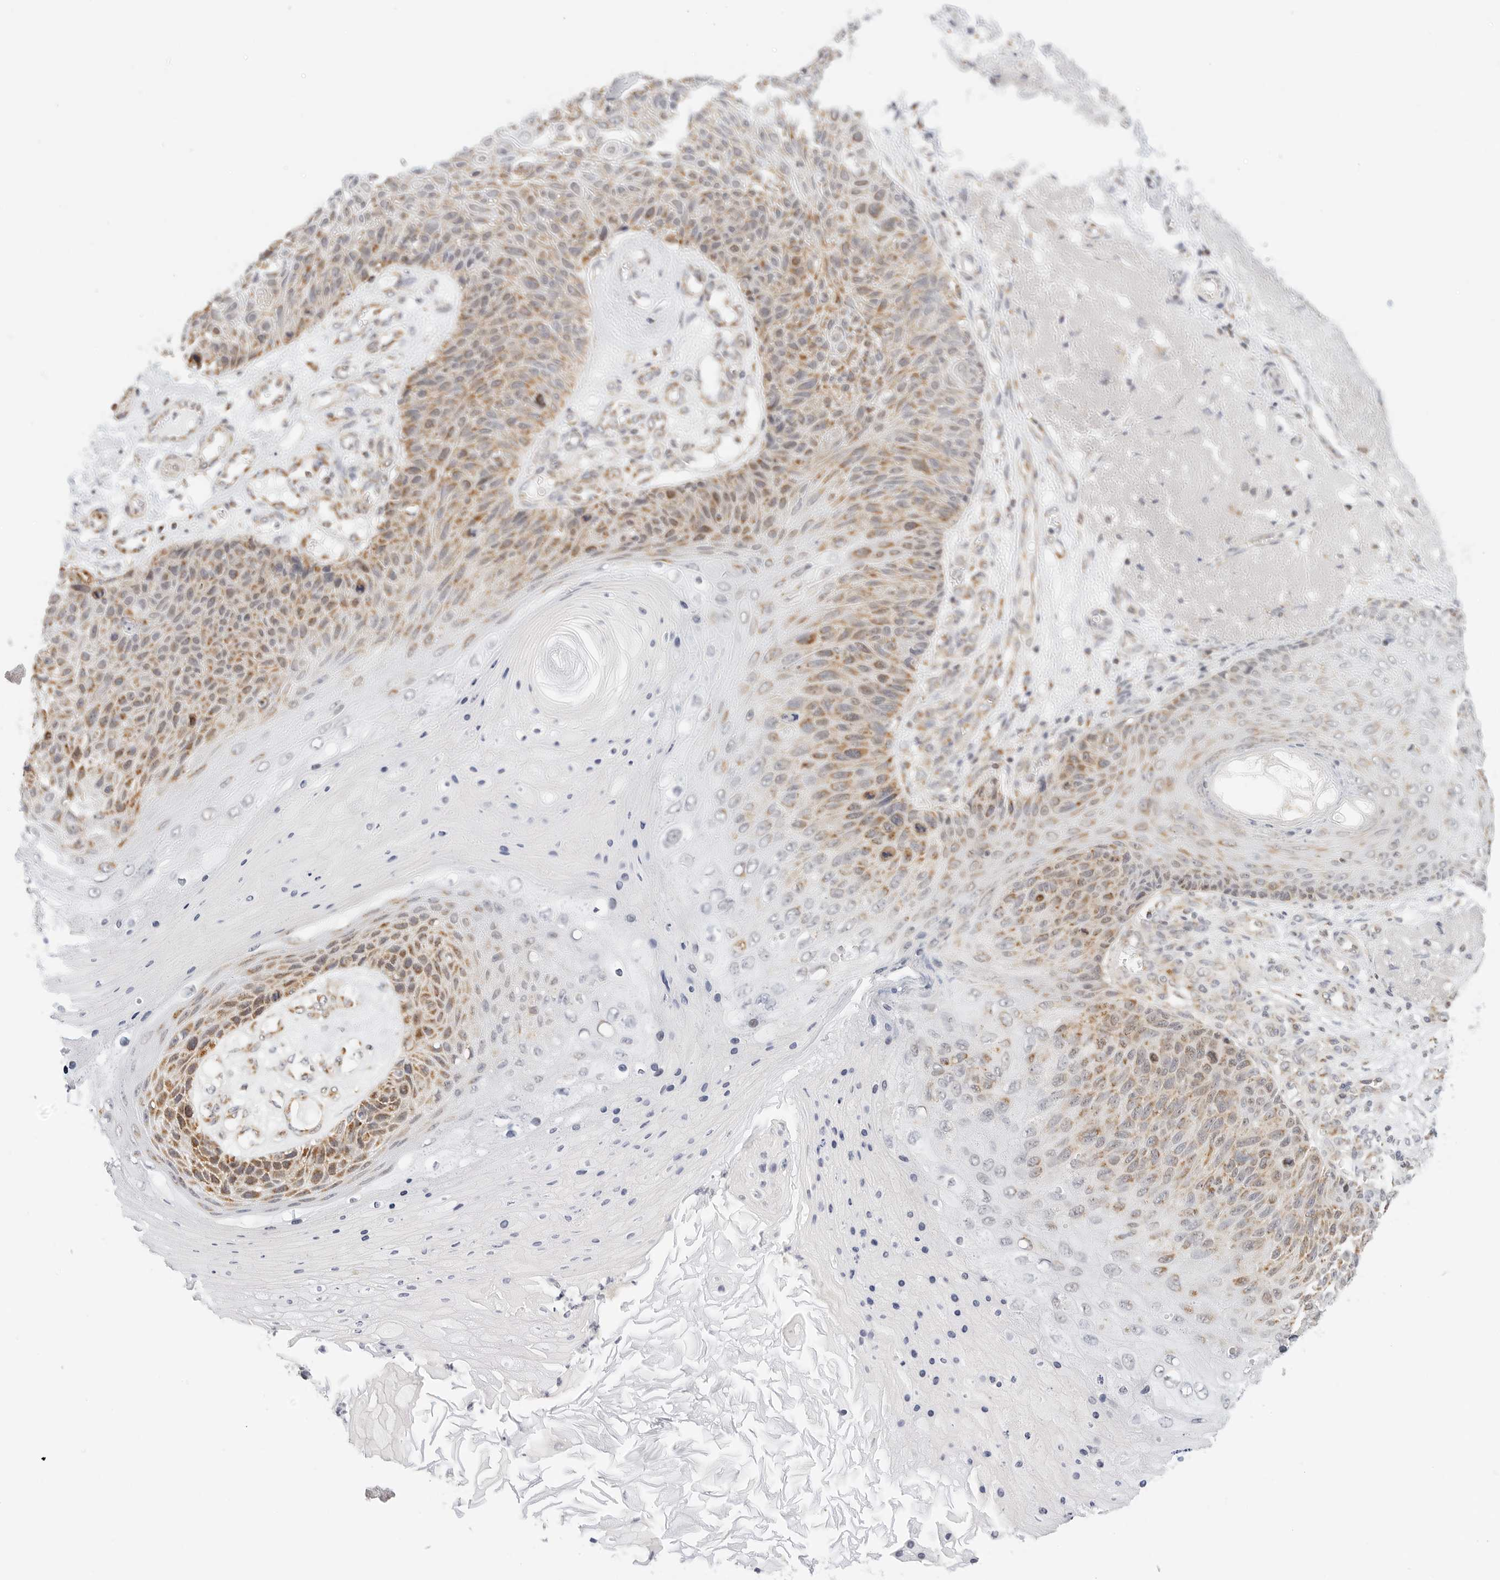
{"staining": {"intensity": "moderate", "quantity": "25%-75%", "location": "cytoplasmic/membranous"}, "tissue": "skin cancer", "cell_type": "Tumor cells", "image_type": "cancer", "snomed": [{"axis": "morphology", "description": "Squamous cell carcinoma, NOS"}, {"axis": "topography", "description": "Skin"}], "caption": "Immunohistochemistry photomicrograph of skin cancer (squamous cell carcinoma) stained for a protein (brown), which displays medium levels of moderate cytoplasmic/membranous staining in approximately 25%-75% of tumor cells.", "gene": "ATL1", "patient": {"sex": "female", "age": 88}}